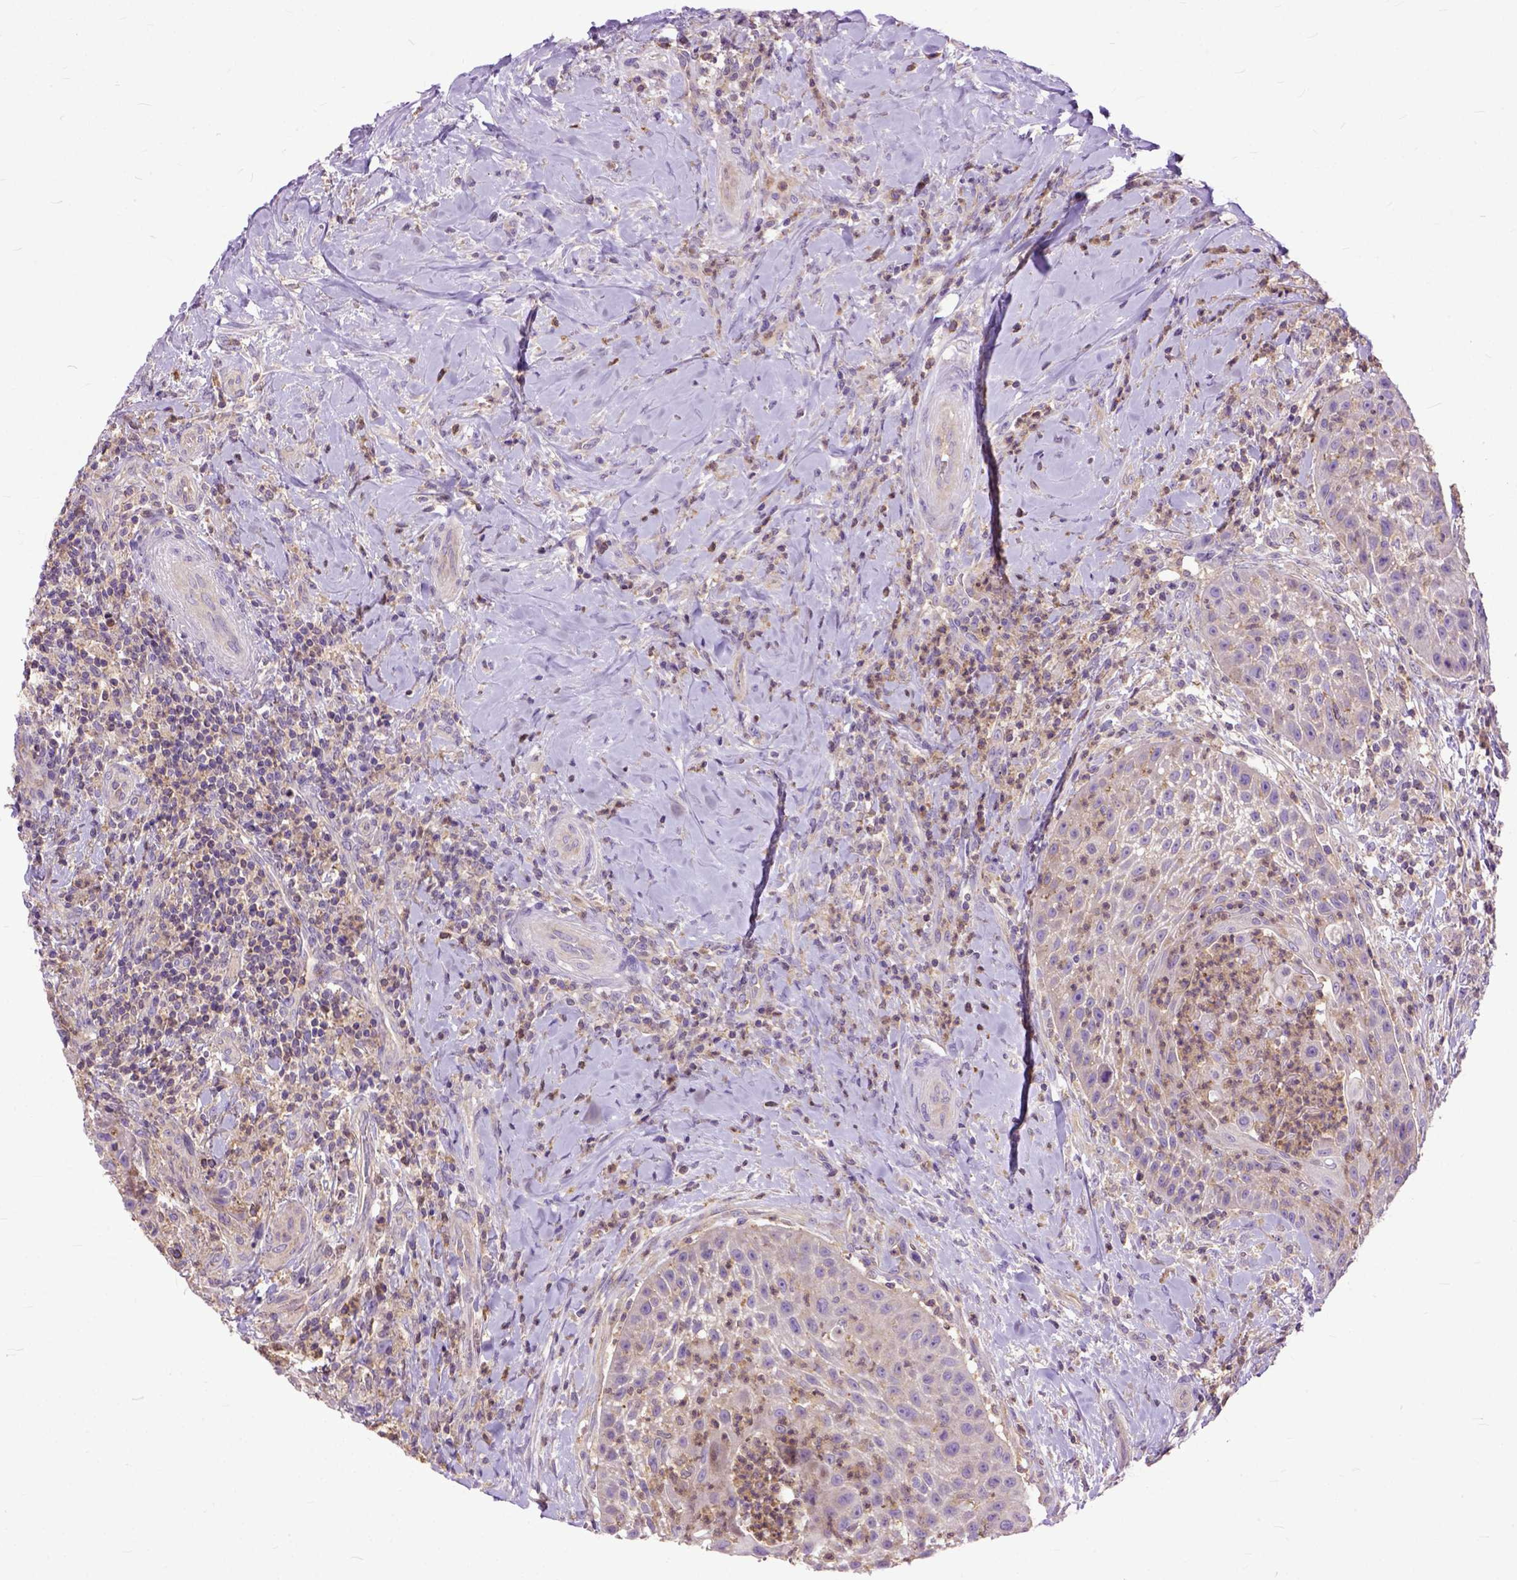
{"staining": {"intensity": "weak", "quantity": "25%-75%", "location": "cytoplasmic/membranous"}, "tissue": "head and neck cancer", "cell_type": "Tumor cells", "image_type": "cancer", "snomed": [{"axis": "morphology", "description": "Squamous cell carcinoma, NOS"}, {"axis": "topography", "description": "Head-Neck"}], "caption": "Head and neck cancer (squamous cell carcinoma) stained with DAB (3,3'-diaminobenzidine) immunohistochemistry exhibits low levels of weak cytoplasmic/membranous expression in approximately 25%-75% of tumor cells.", "gene": "NAMPT", "patient": {"sex": "male", "age": 69}}